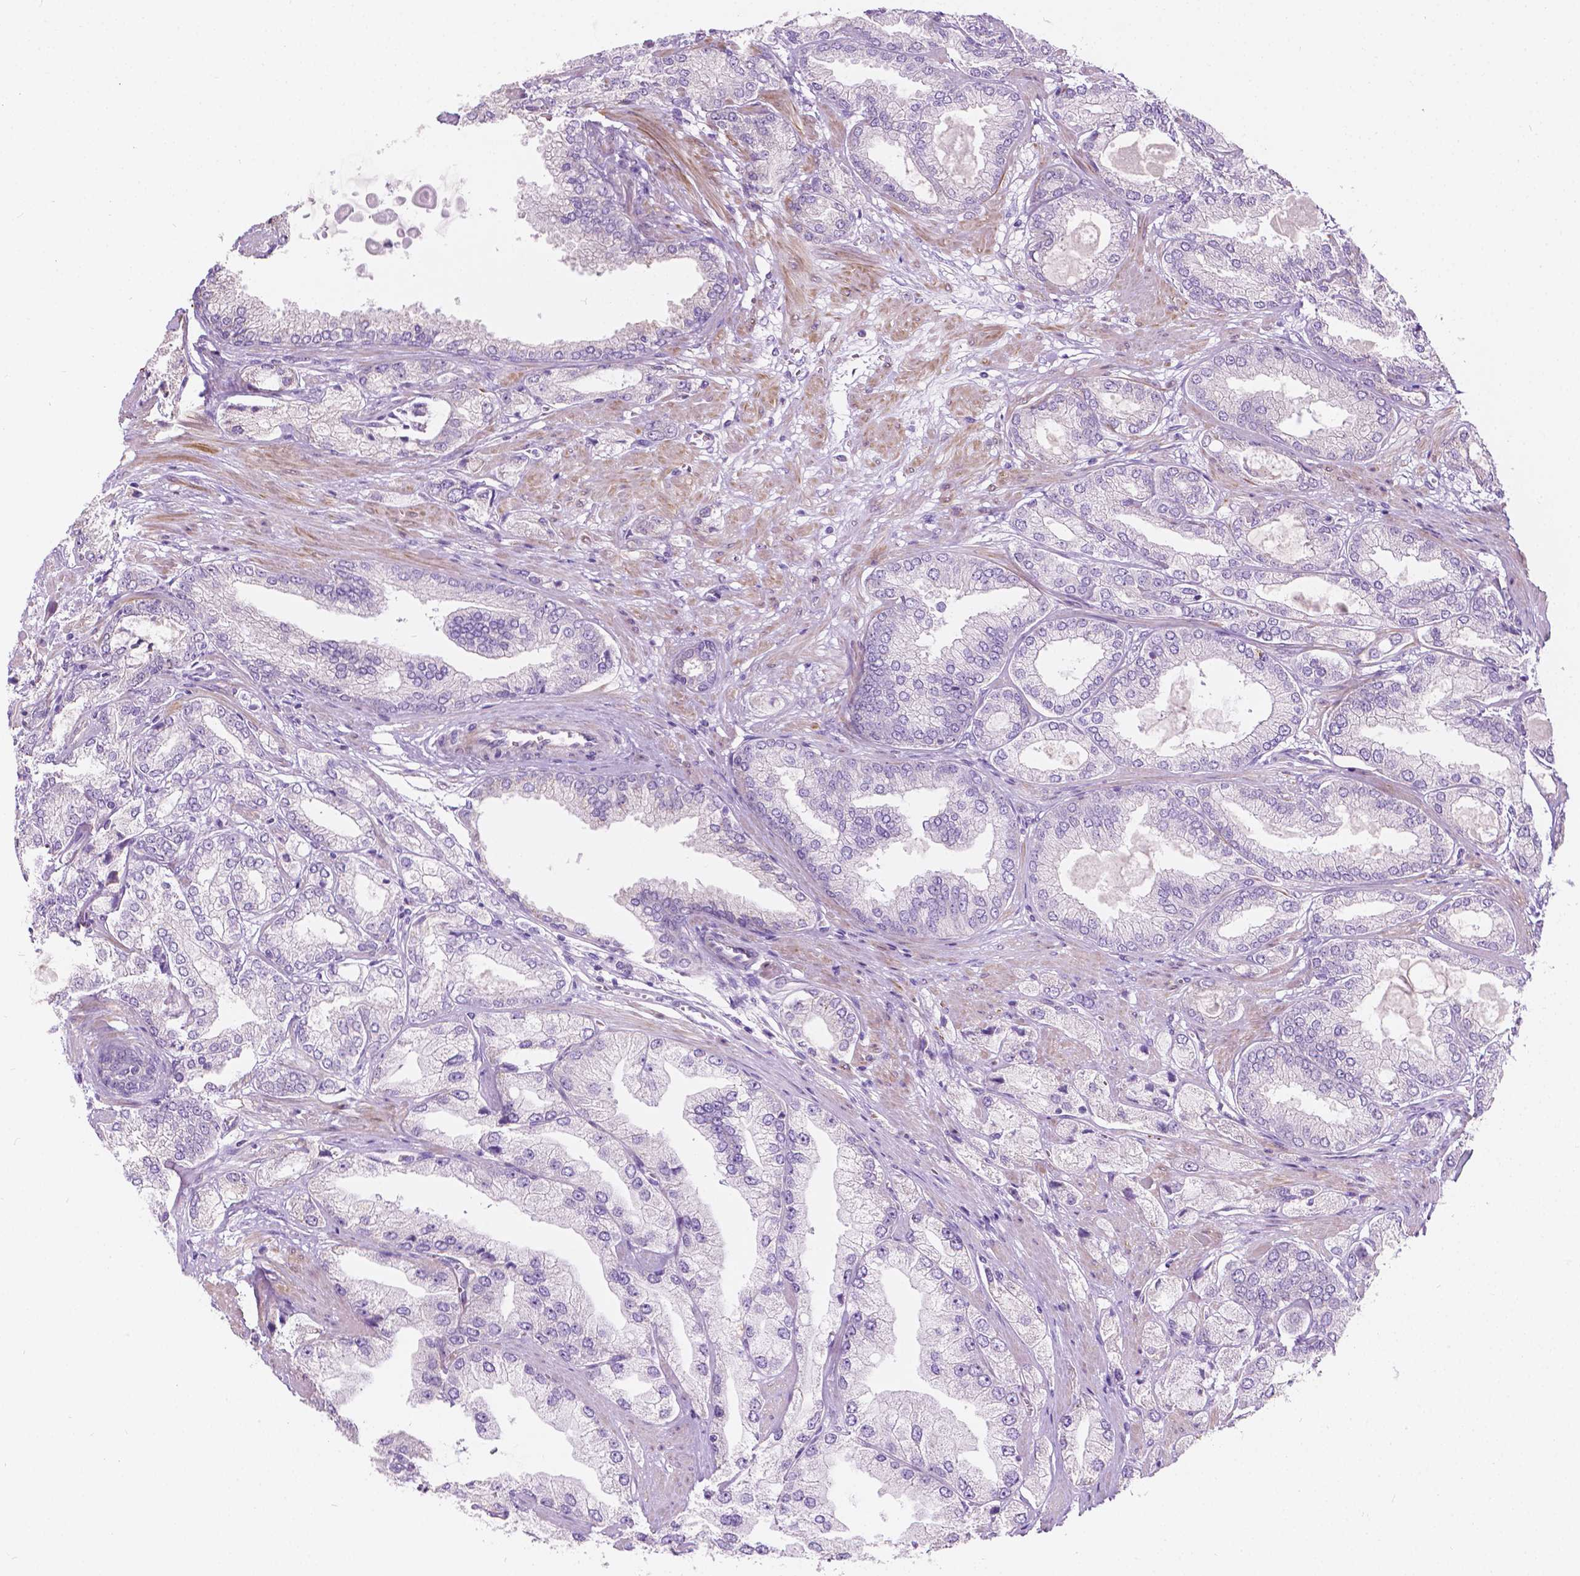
{"staining": {"intensity": "negative", "quantity": "none", "location": "none"}, "tissue": "prostate cancer", "cell_type": "Tumor cells", "image_type": "cancer", "snomed": [{"axis": "morphology", "description": "Adenocarcinoma, High grade"}, {"axis": "topography", "description": "Prostate"}], "caption": "DAB (3,3'-diaminobenzidine) immunohistochemical staining of human prostate cancer displays no significant positivity in tumor cells.", "gene": "NOS1AP", "patient": {"sex": "male", "age": 68}}